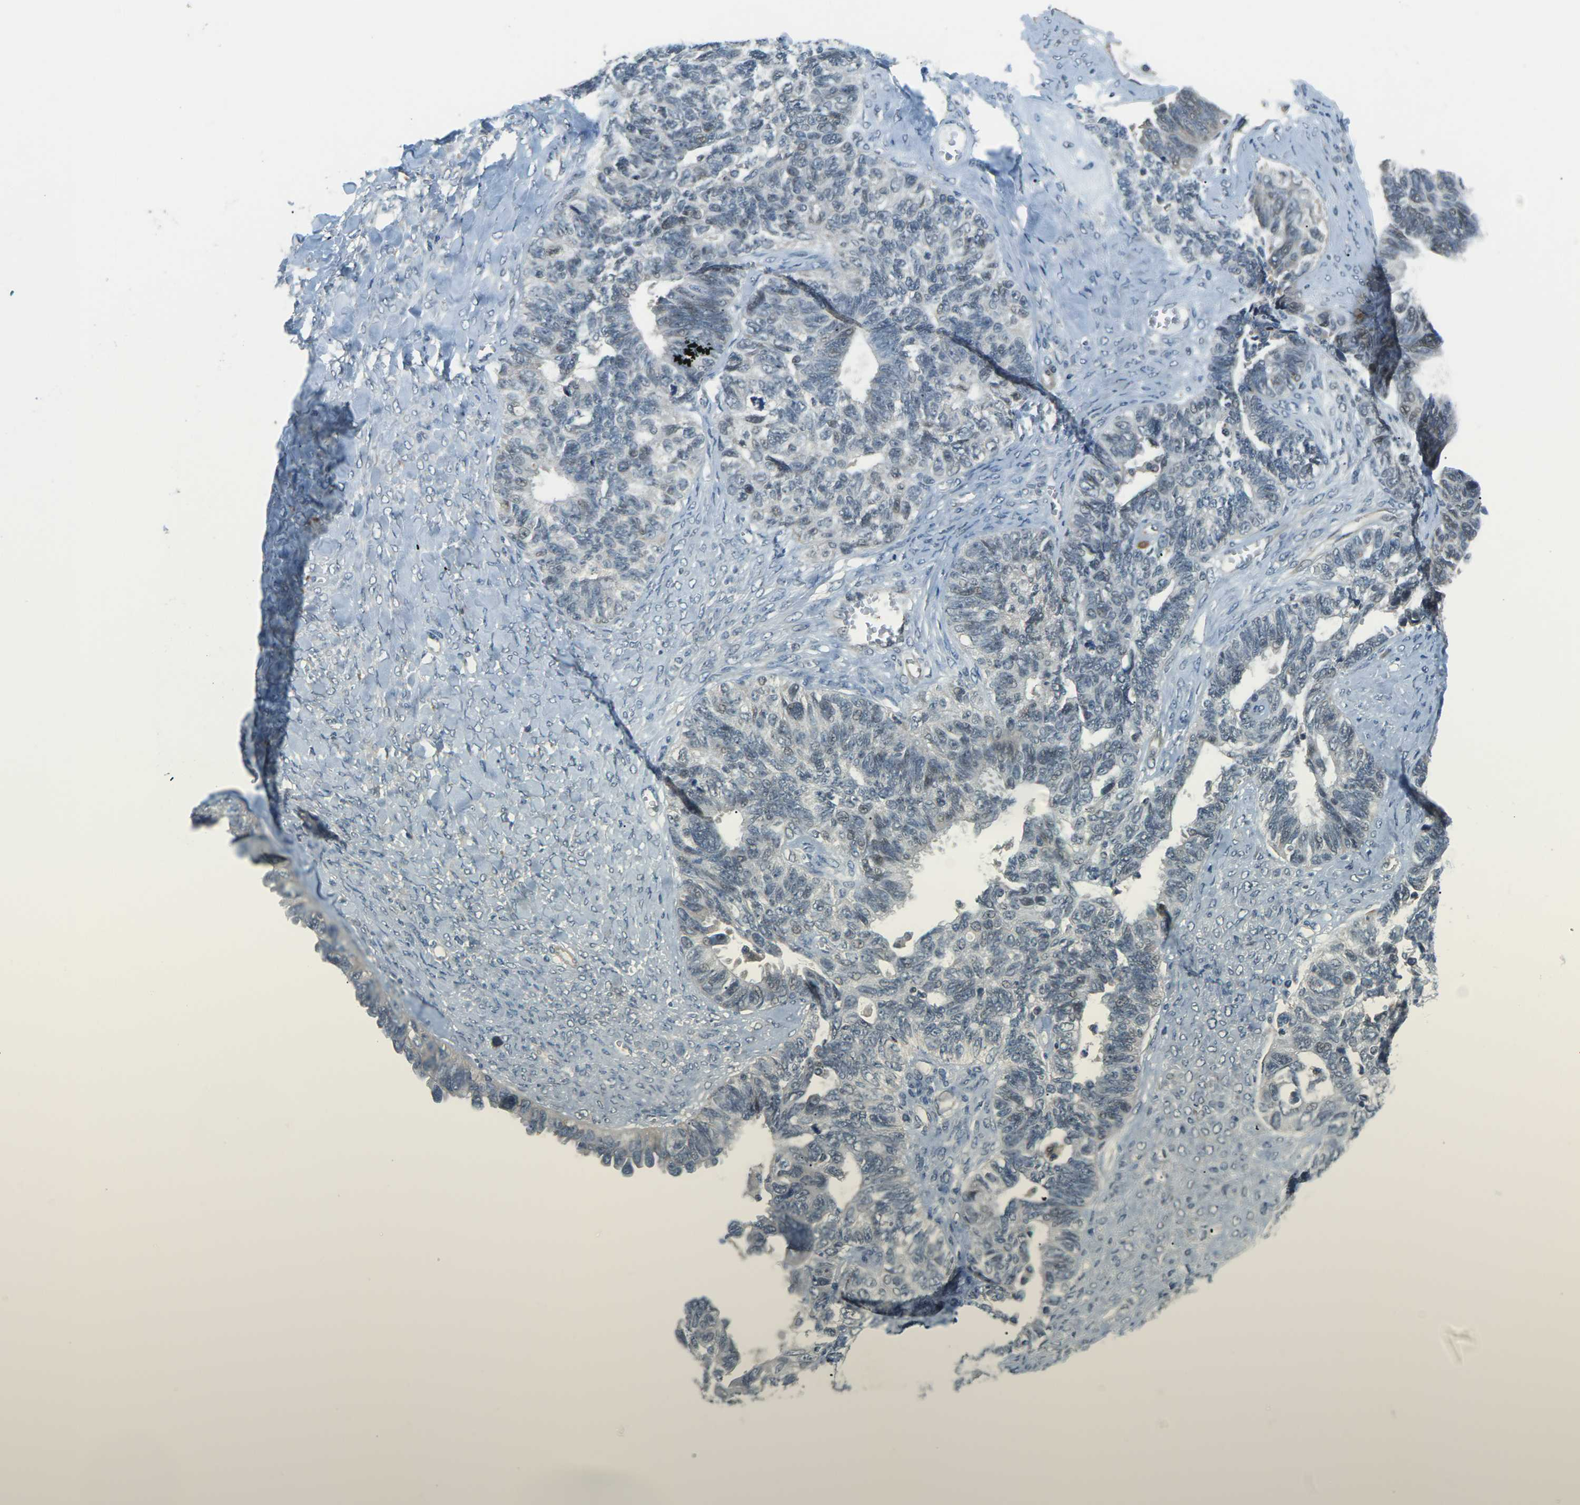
{"staining": {"intensity": "negative", "quantity": "none", "location": "none"}, "tissue": "ovarian cancer", "cell_type": "Tumor cells", "image_type": "cancer", "snomed": [{"axis": "morphology", "description": "Cystadenocarcinoma, serous, NOS"}, {"axis": "topography", "description": "Ovary"}], "caption": "A micrograph of human serous cystadenocarcinoma (ovarian) is negative for staining in tumor cells.", "gene": "SLC13A3", "patient": {"sex": "female", "age": 79}}